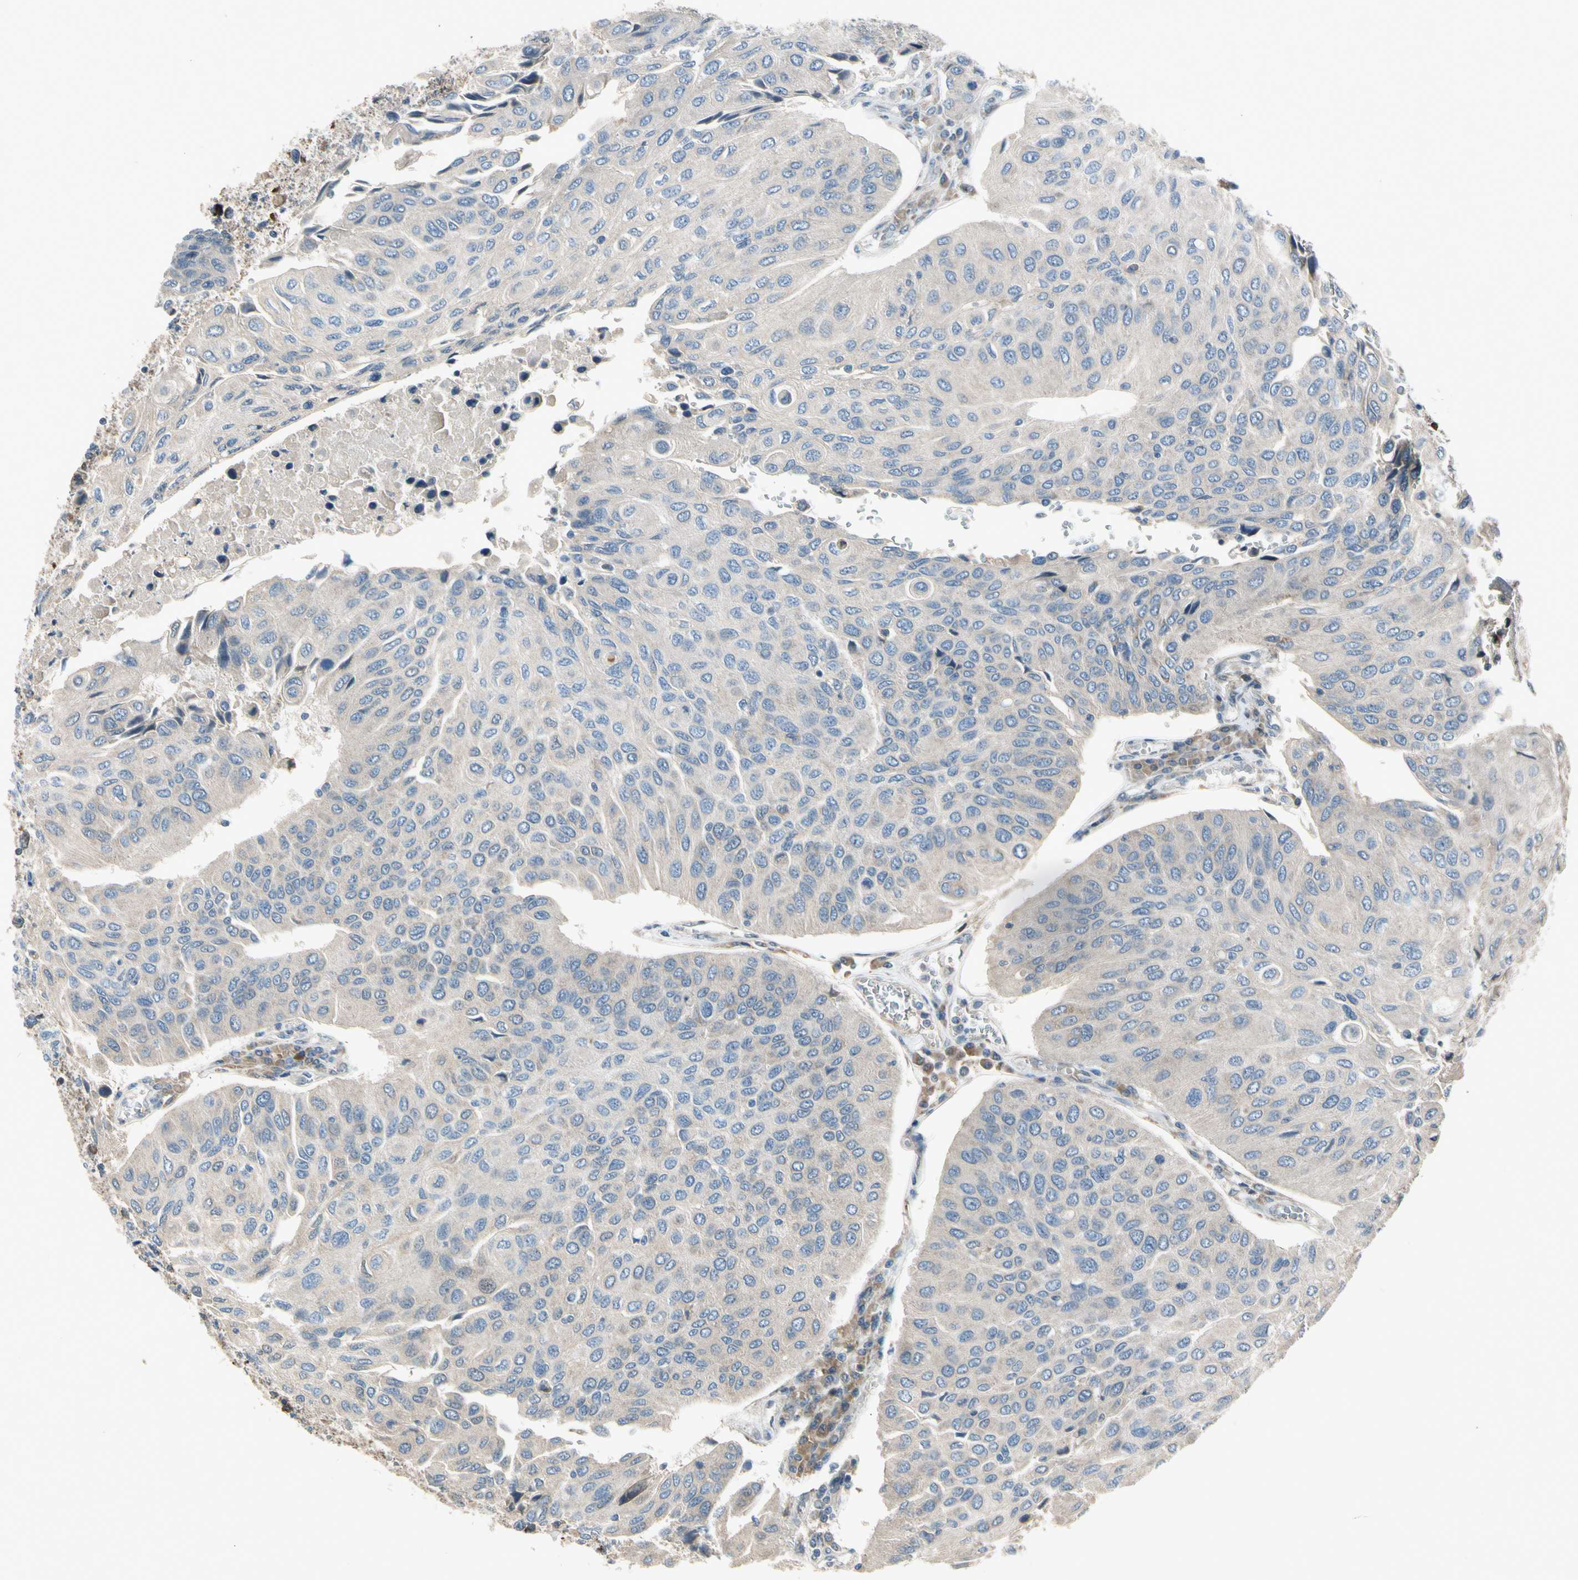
{"staining": {"intensity": "weak", "quantity": "25%-75%", "location": "cytoplasmic/membranous"}, "tissue": "urothelial cancer", "cell_type": "Tumor cells", "image_type": "cancer", "snomed": [{"axis": "morphology", "description": "Urothelial carcinoma, High grade"}, {"axis": "topography", "description": "Urinary bladder"}], "caption": "IHC micrograph of urothelial cancer stained for a protein (brown), which demonstrates low levels of weak cytoplasmic/membranous expression in about 25%-75% of tumor cells.", "gene": "NPHP3", "patient": {"sex": "male", "age": 66}}